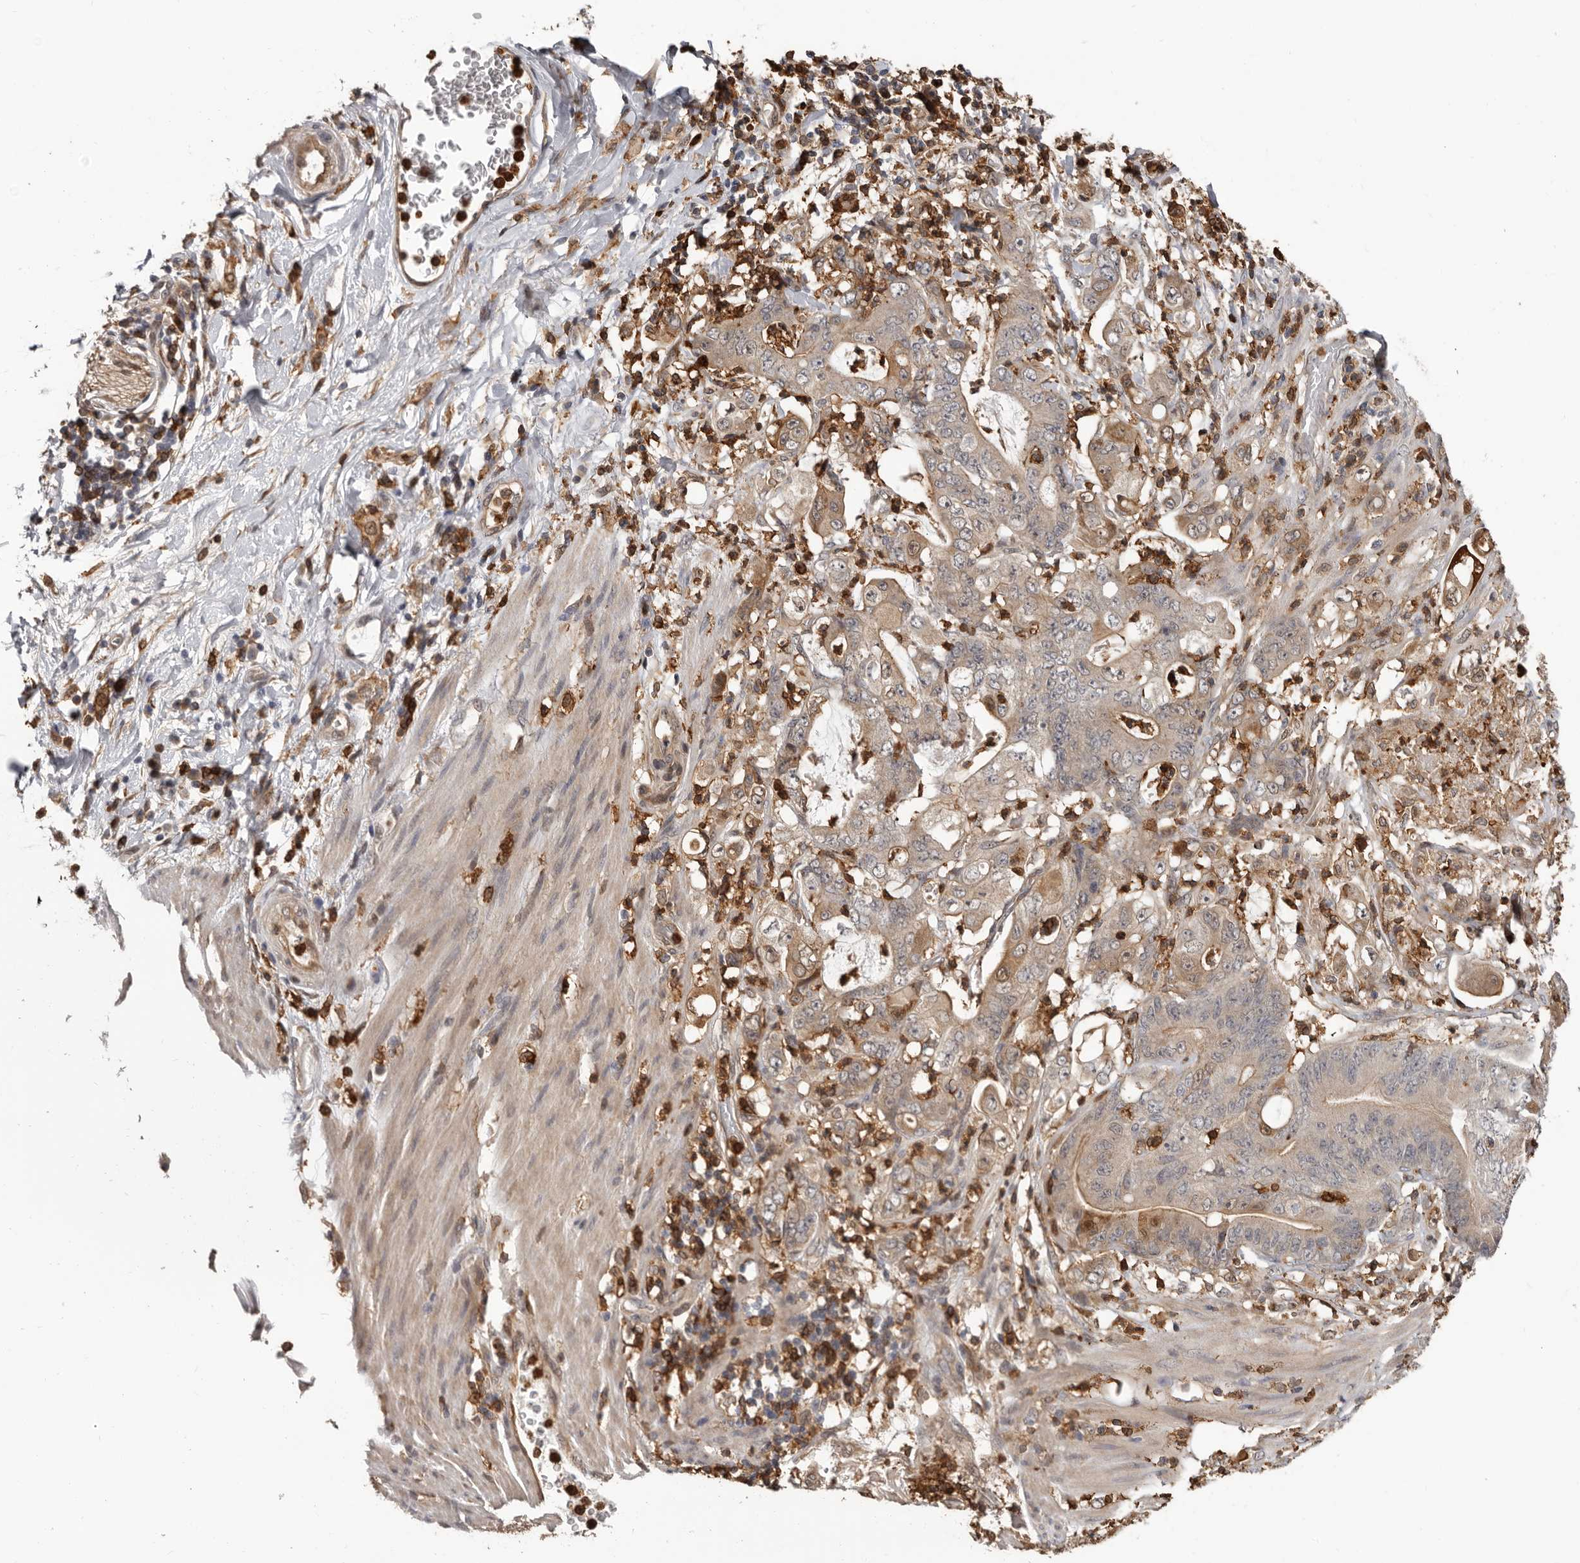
{"staining": {"intensity": "weak", "quantity": ">75%", "location": "cytoplasmic/membranous"}, "tissue": "stomach cancer", "cell_type": "Tumor cells", "image_type": "cancer", "snomed": [{"axis": "morphology", "description": "Adenocarcinoma, NOS"}, {"axis": "topography", "description": "Stomach"}], "caption": "Stomach cancer tissue displays weak cytoplasmic/membranous staining in about >75% of tumor cells", "gene": "PRR12", "patient": {"sex": "female", "age": 73}}